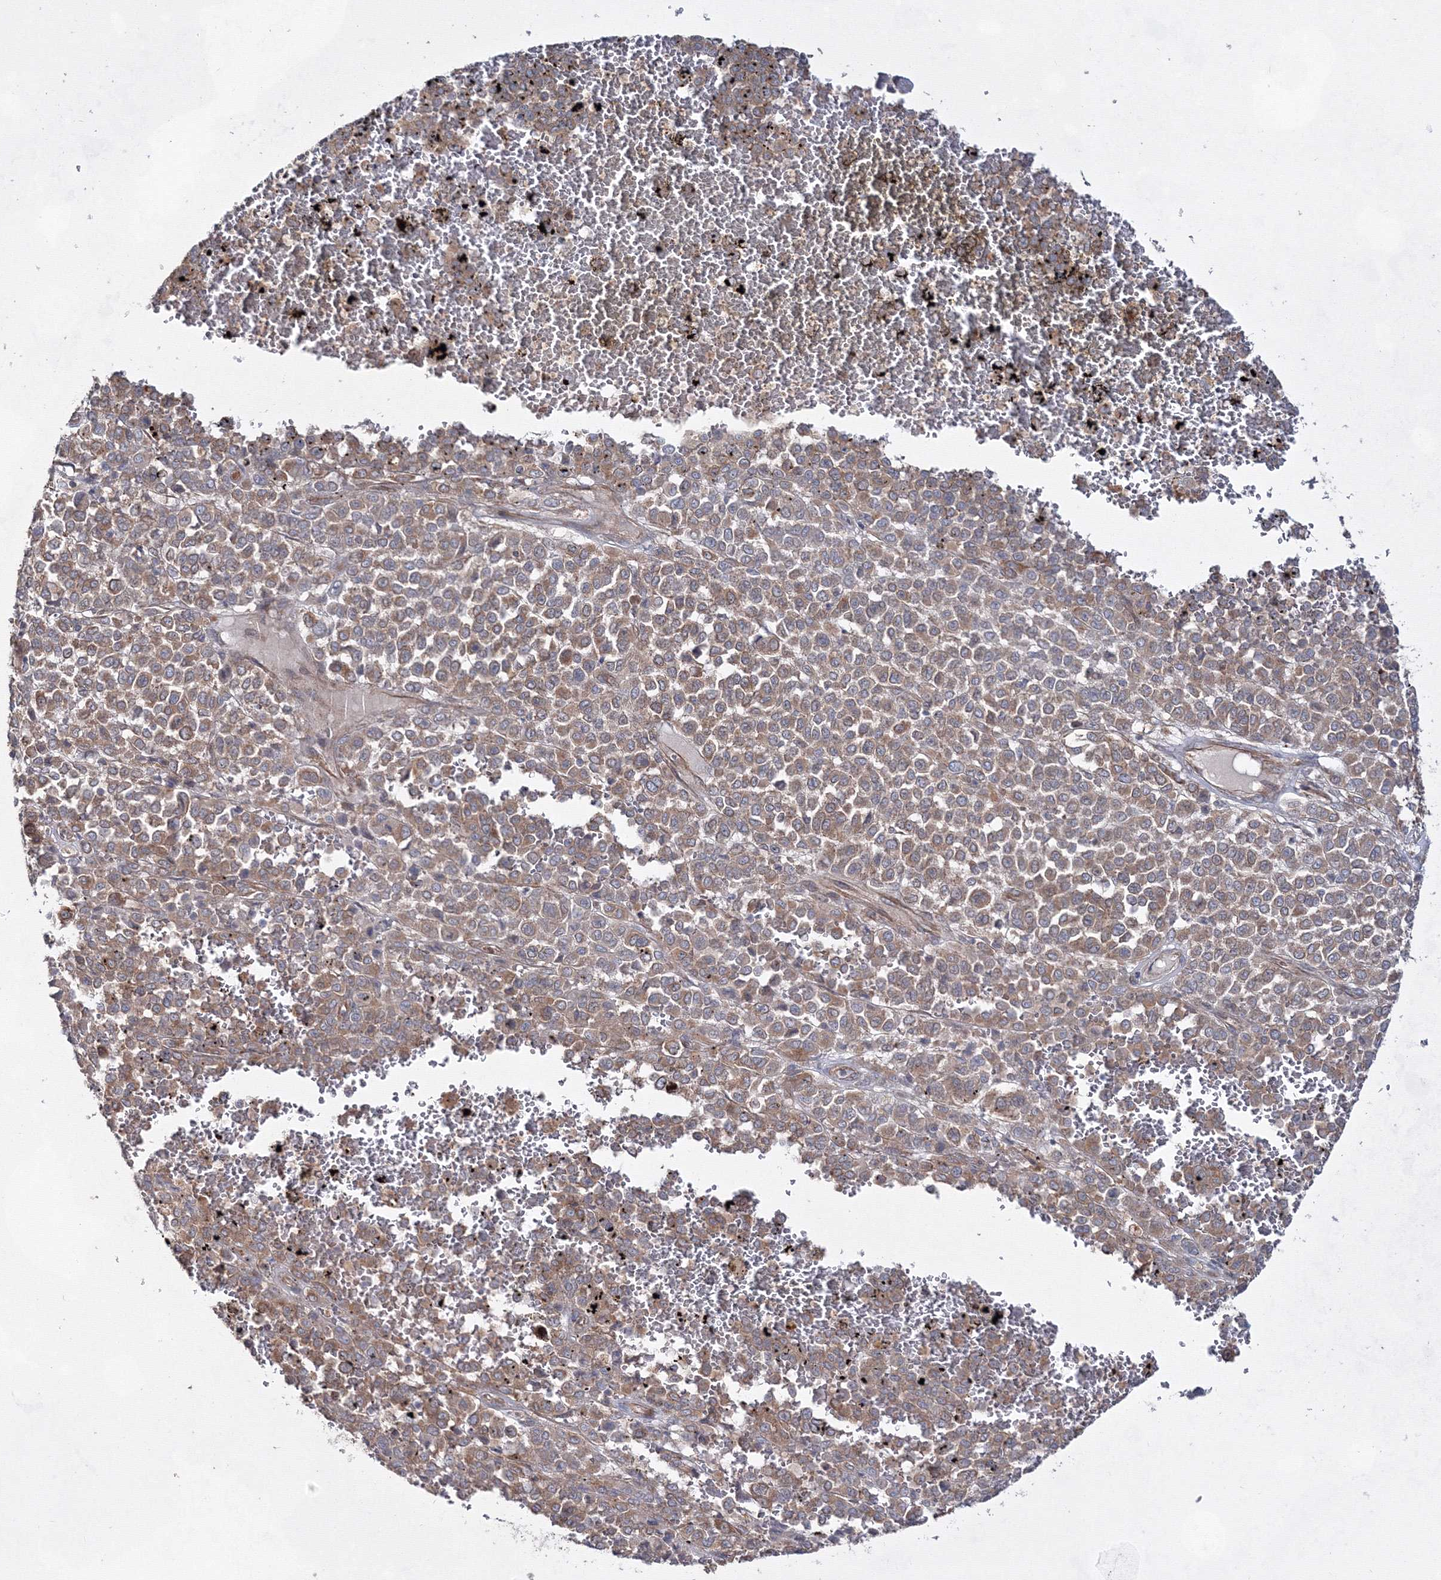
{"staining": {"intensity": "weak", "quantity": ">75%", "location": "cytoplasmic/membranous"}, "tissue": "melanoma", "cell_type": "Tumor cells", "image_type": "cancer", "snomed": [{"axis": "morphology", "description": "Malignant melanoma, Metastatic site"}, {"axis": "topography", "description": "Pancreas"}], "caption": "Malignant melanoma (metastatic site) stained with immunohistochemistry shows weak cytoplasmic/membranous positivity in approximately >75% of tumor cells.", "gene": "EXOC6", "patient": {"sex": "female", "age": 30}}